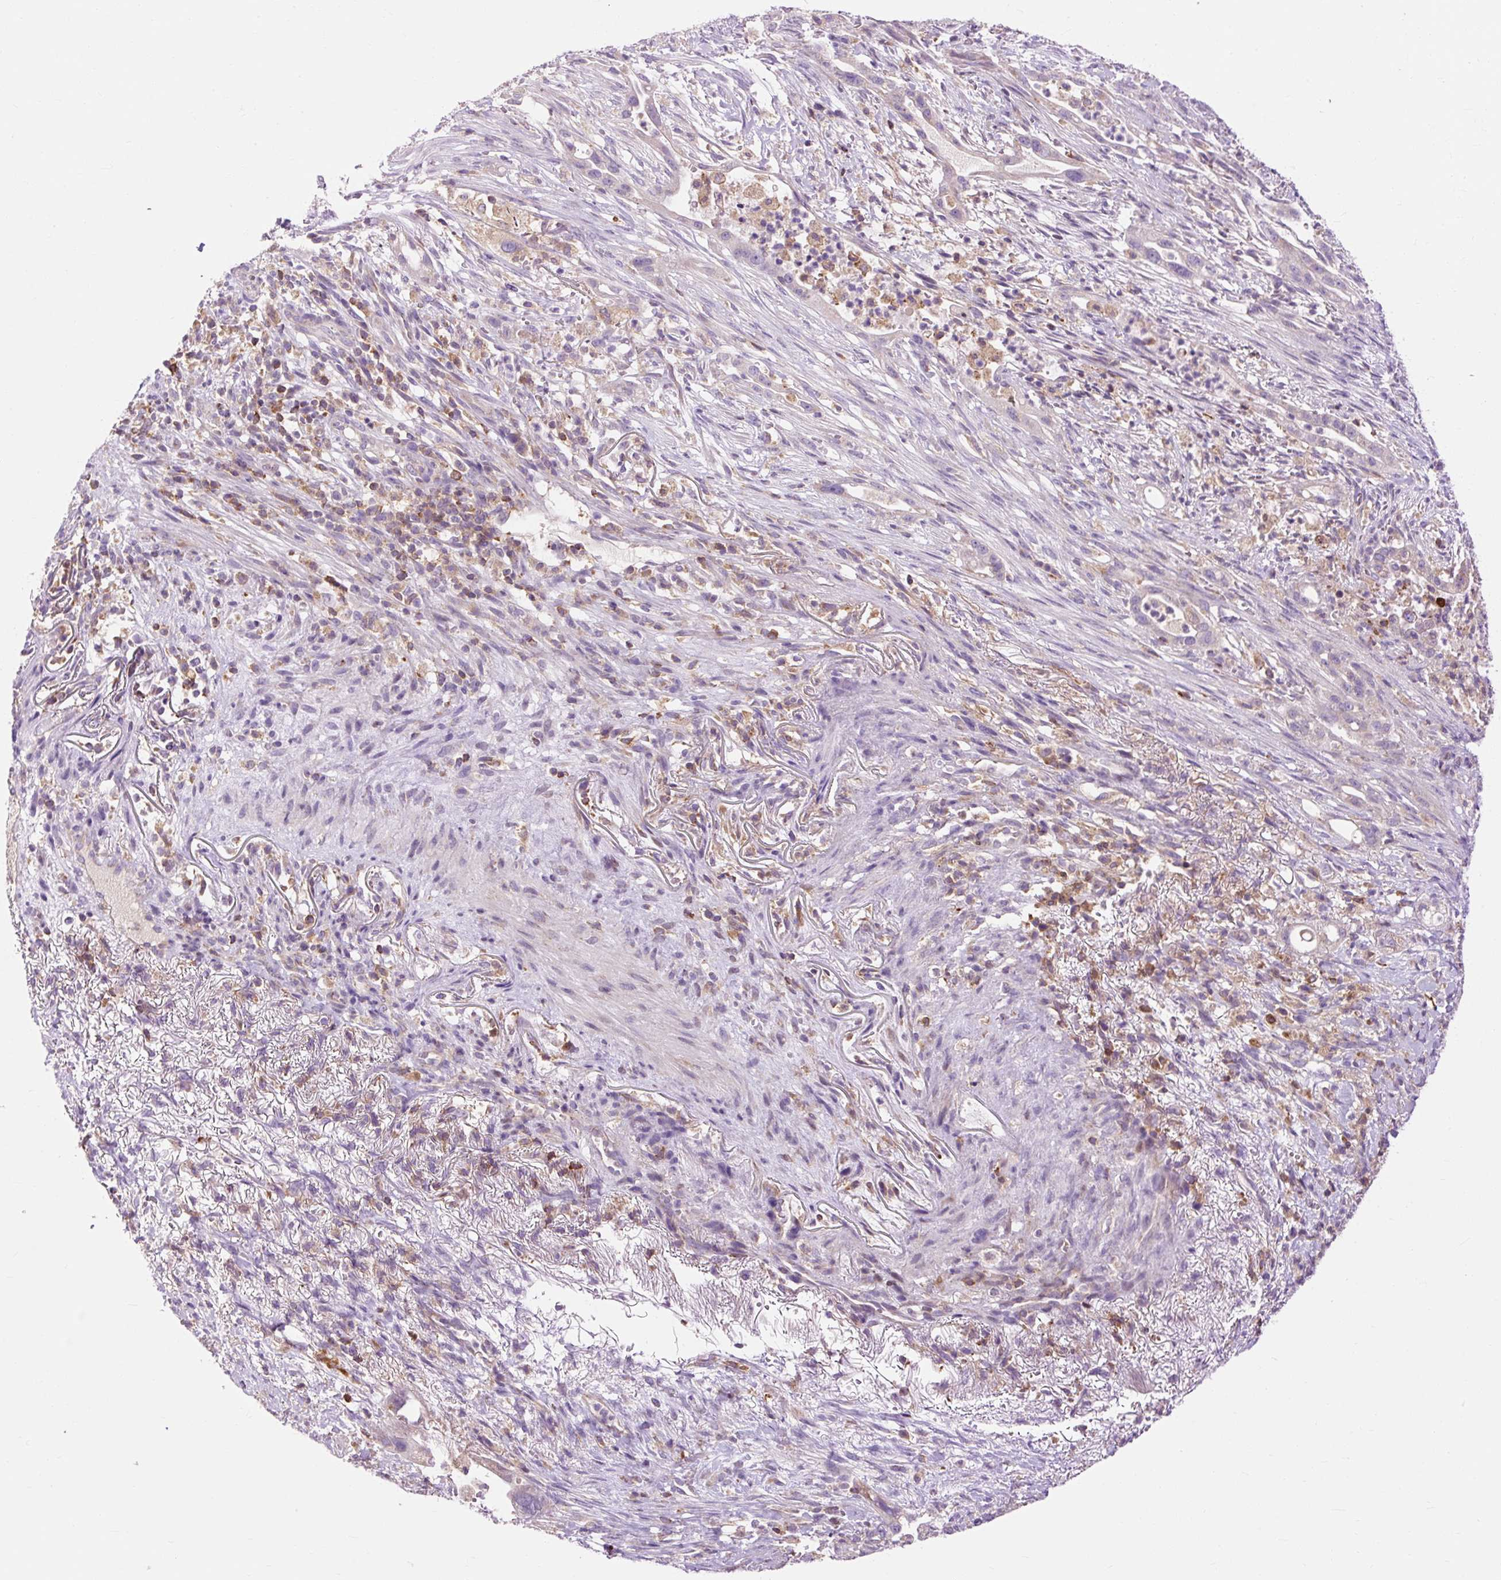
{"staining": {"intensity": "negative", "quantity": "none", "location": "none"}, "tissue": "pancreatic cancer", "cell_type": "Tumor cells", "image_type": "cancer", "snomed": [{"axis": "morphology", "description": "Adenocarcinoma, NOS"}, {"axis": "topography", "description": "Pancreas"}], "caption": "High magnification brightfield microscopy of adenocarcinoma (pancreatic) stained with DAB (3,3'-diaminobenzidine) (brown) and counterstained with hematoxylin (blue): tumor cells show no significant expression.", "gene": "CD83", "patient": {"sex": "male", "age": 44}}